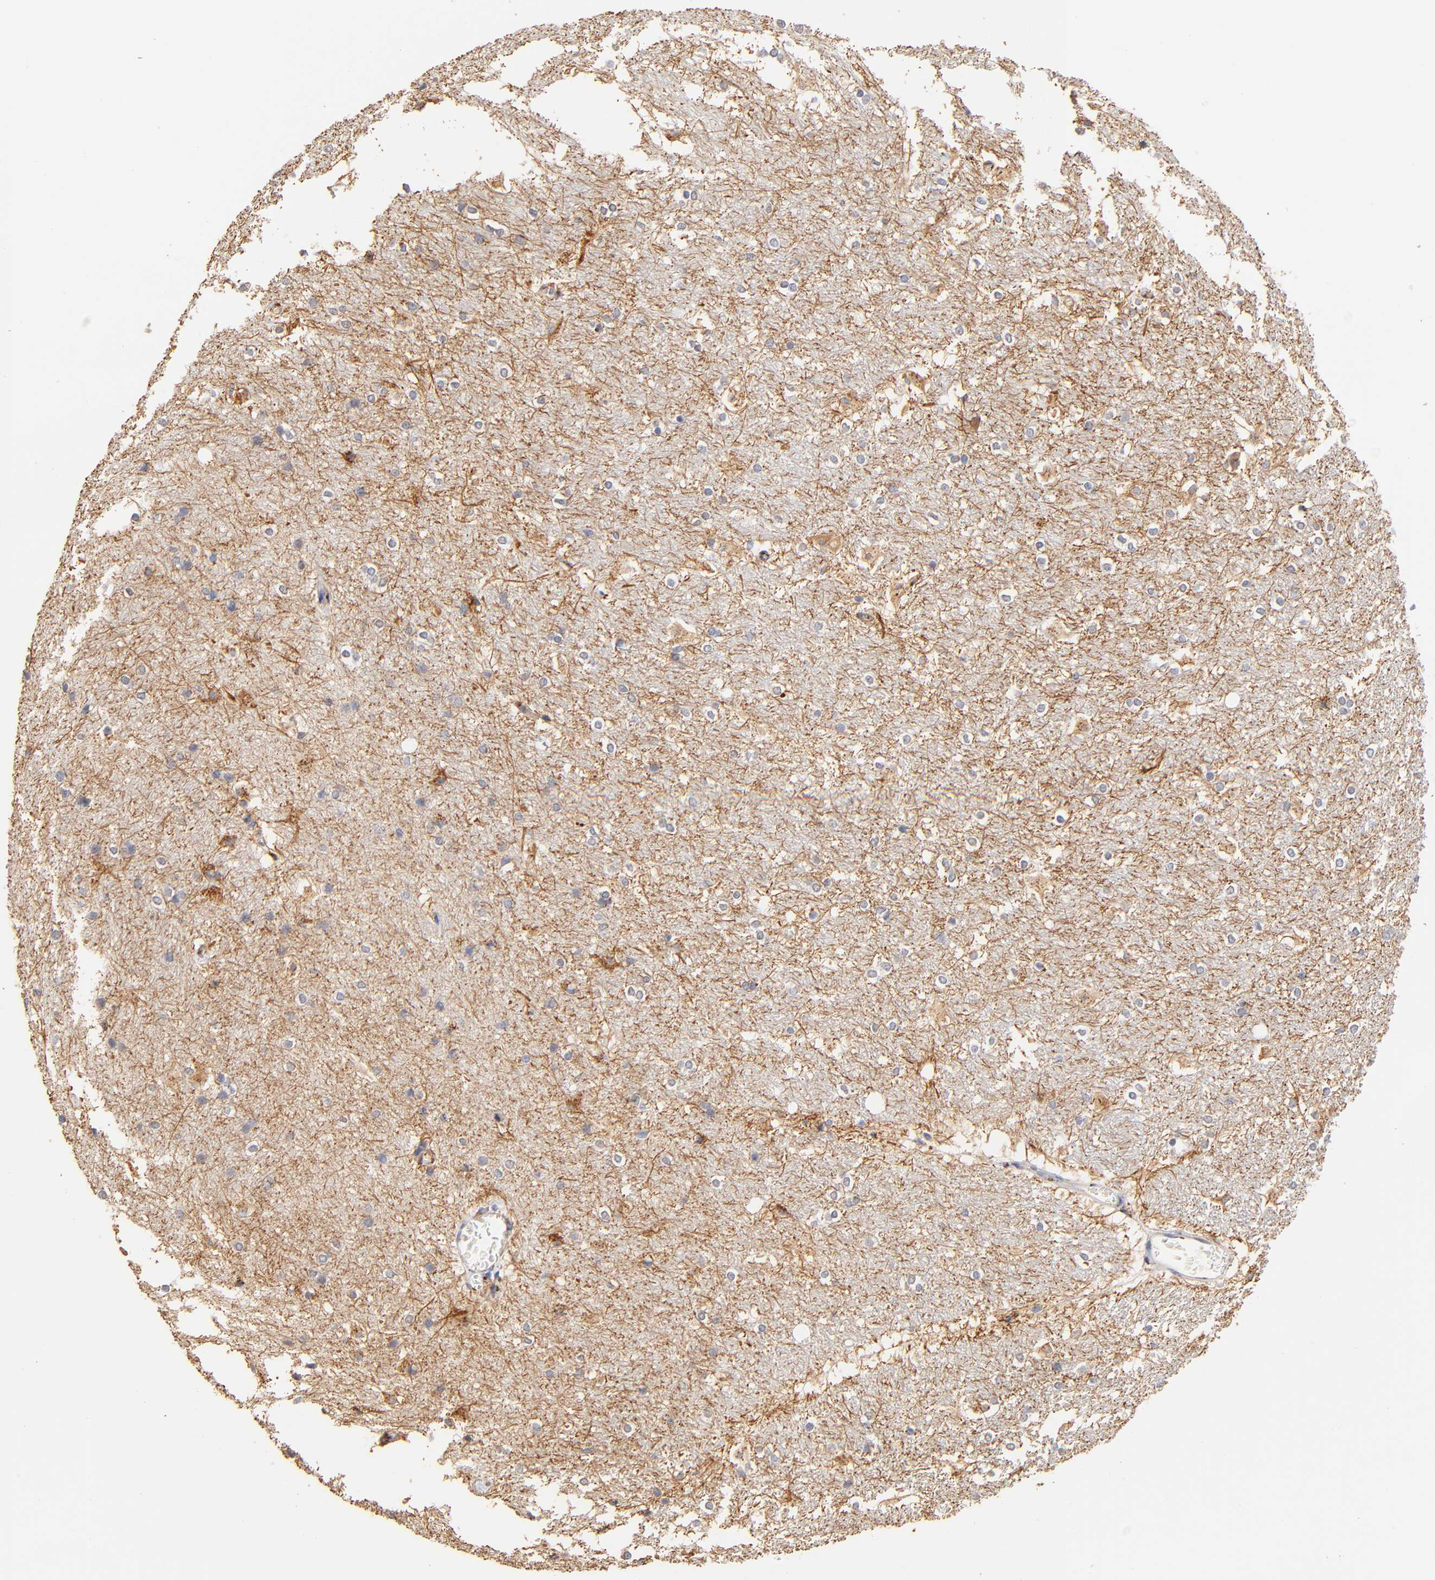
{"staining": {"intensity": "weak", "quantity": "25%-75%", "location": "cytoplasmic/membranous"}, "tissue": "hippocampus", "cell_type": "Glial cells", "image_type": "normal", "snomed": [{"axis": "morphology", "description": "Normal tissue, NOS"}, {"axis": "topography", "description": "Hippocampus"}], "caption": "Immunohistochemical staining of unremarkable human hippocampus reveals low levels of weak cytoplasmic/membranous positivity in about 25%-75% of glial cells. (DAB (3,3'-diaminobenzidine) IHC, brown staining for protein, blue staining for nuclei).", "gene": "FMNL3", "patient": {"sex": "female", "age": 19}}